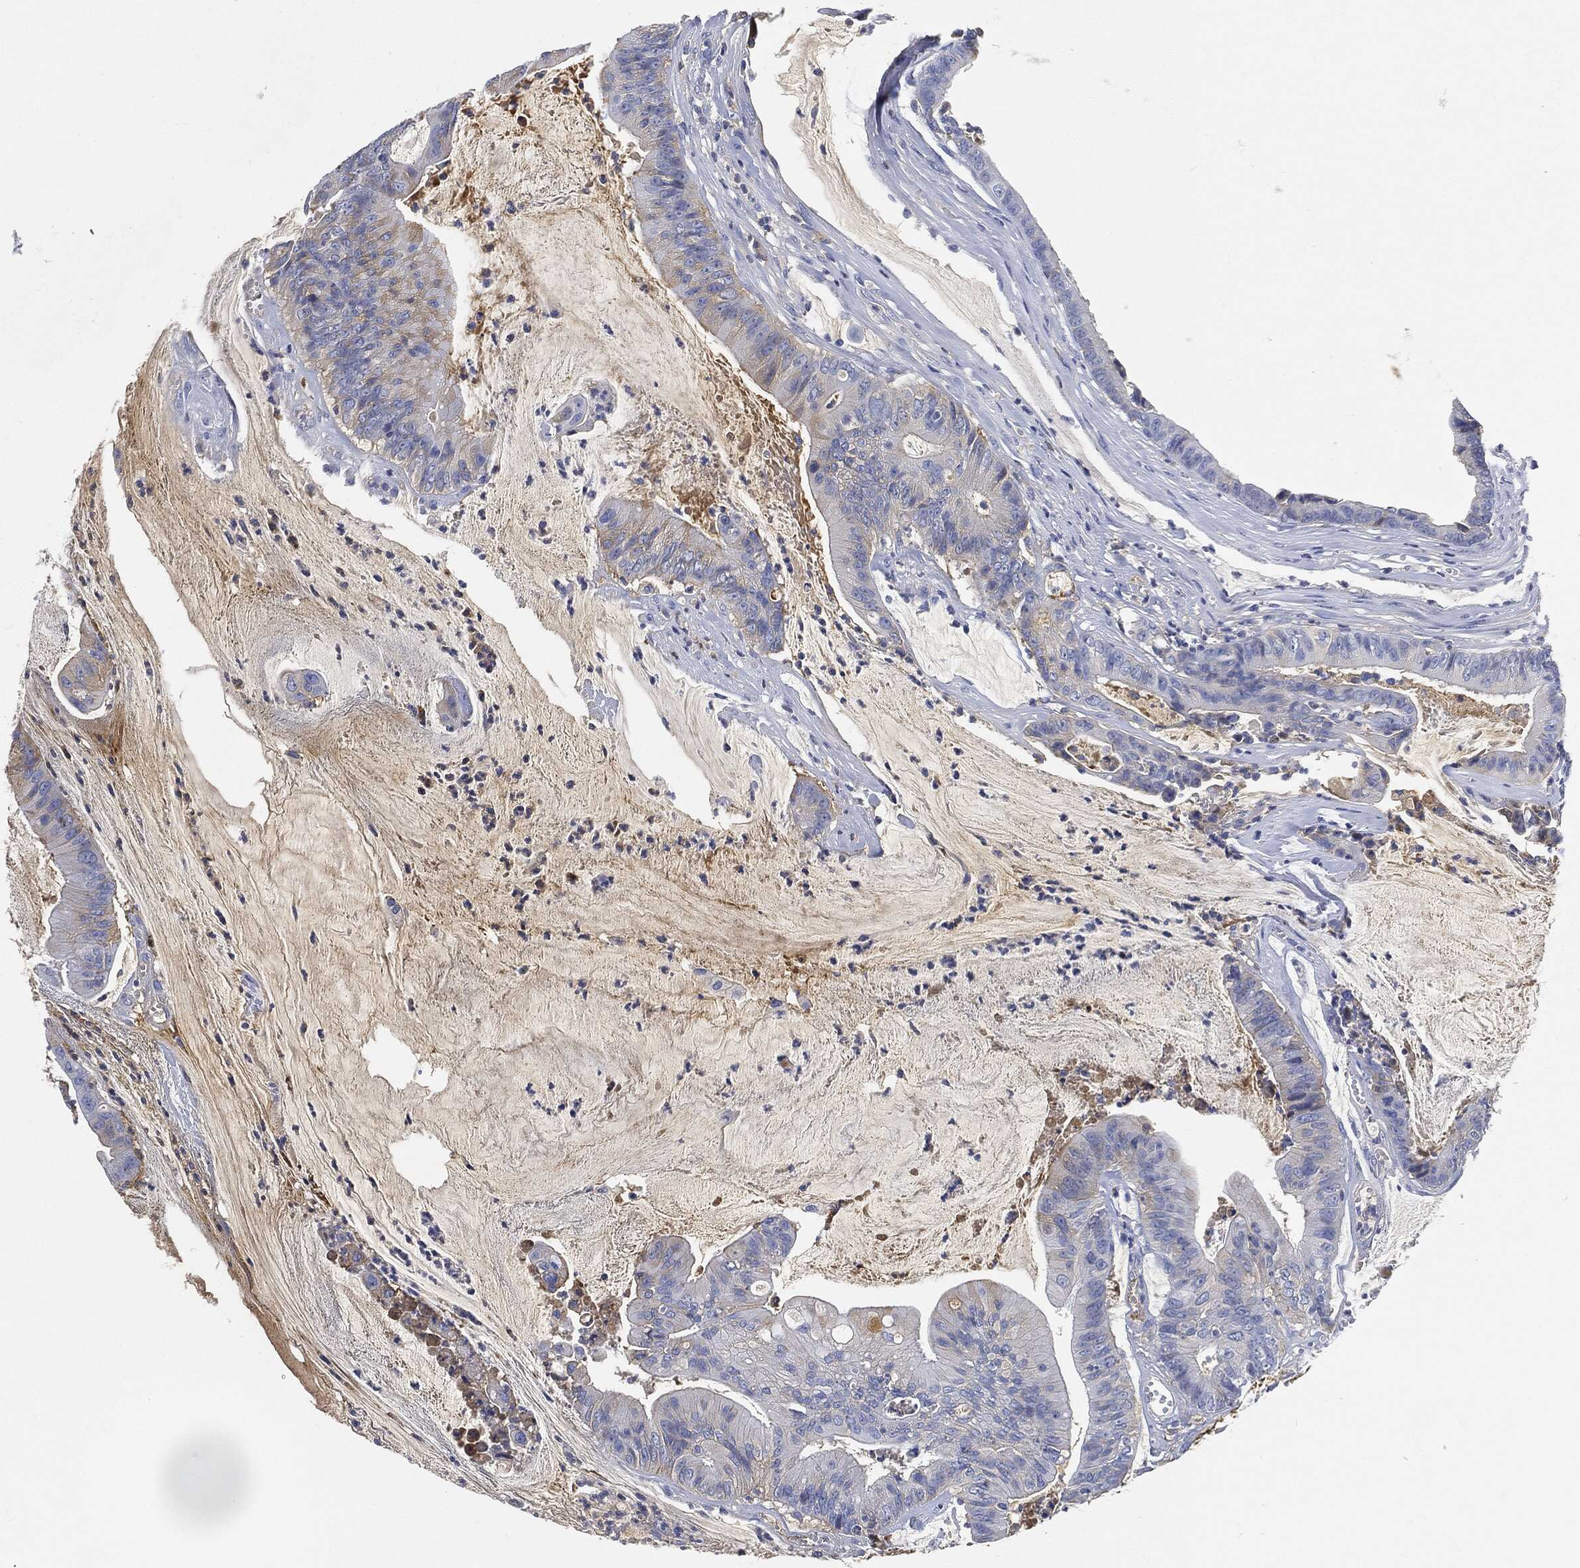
{"staining": {"intensity": "weak", "quantity": "25%-75%", "location": "cytoplasmic/membranous"}, "tissue": "colorectal cancer", "cell_type": "Tumor cells", "image_type": "cancer", "snomed": [{"axis": "morphology", "description": "Adenocarcinoma, NOS"}, {"axis": "topography", "description": "Colon"}], "caption": "High-magnification brightfield microscopy of colorectal cancer stained with DAB (brown) and counterstained with hematoxylin (blue). tumor cells exhibit weak cytoplasmic/membranous staining is seen in about25%-75% of cells.", "gene": "IGLV6-57", "patient": {"sex": "female", "age": 69}}